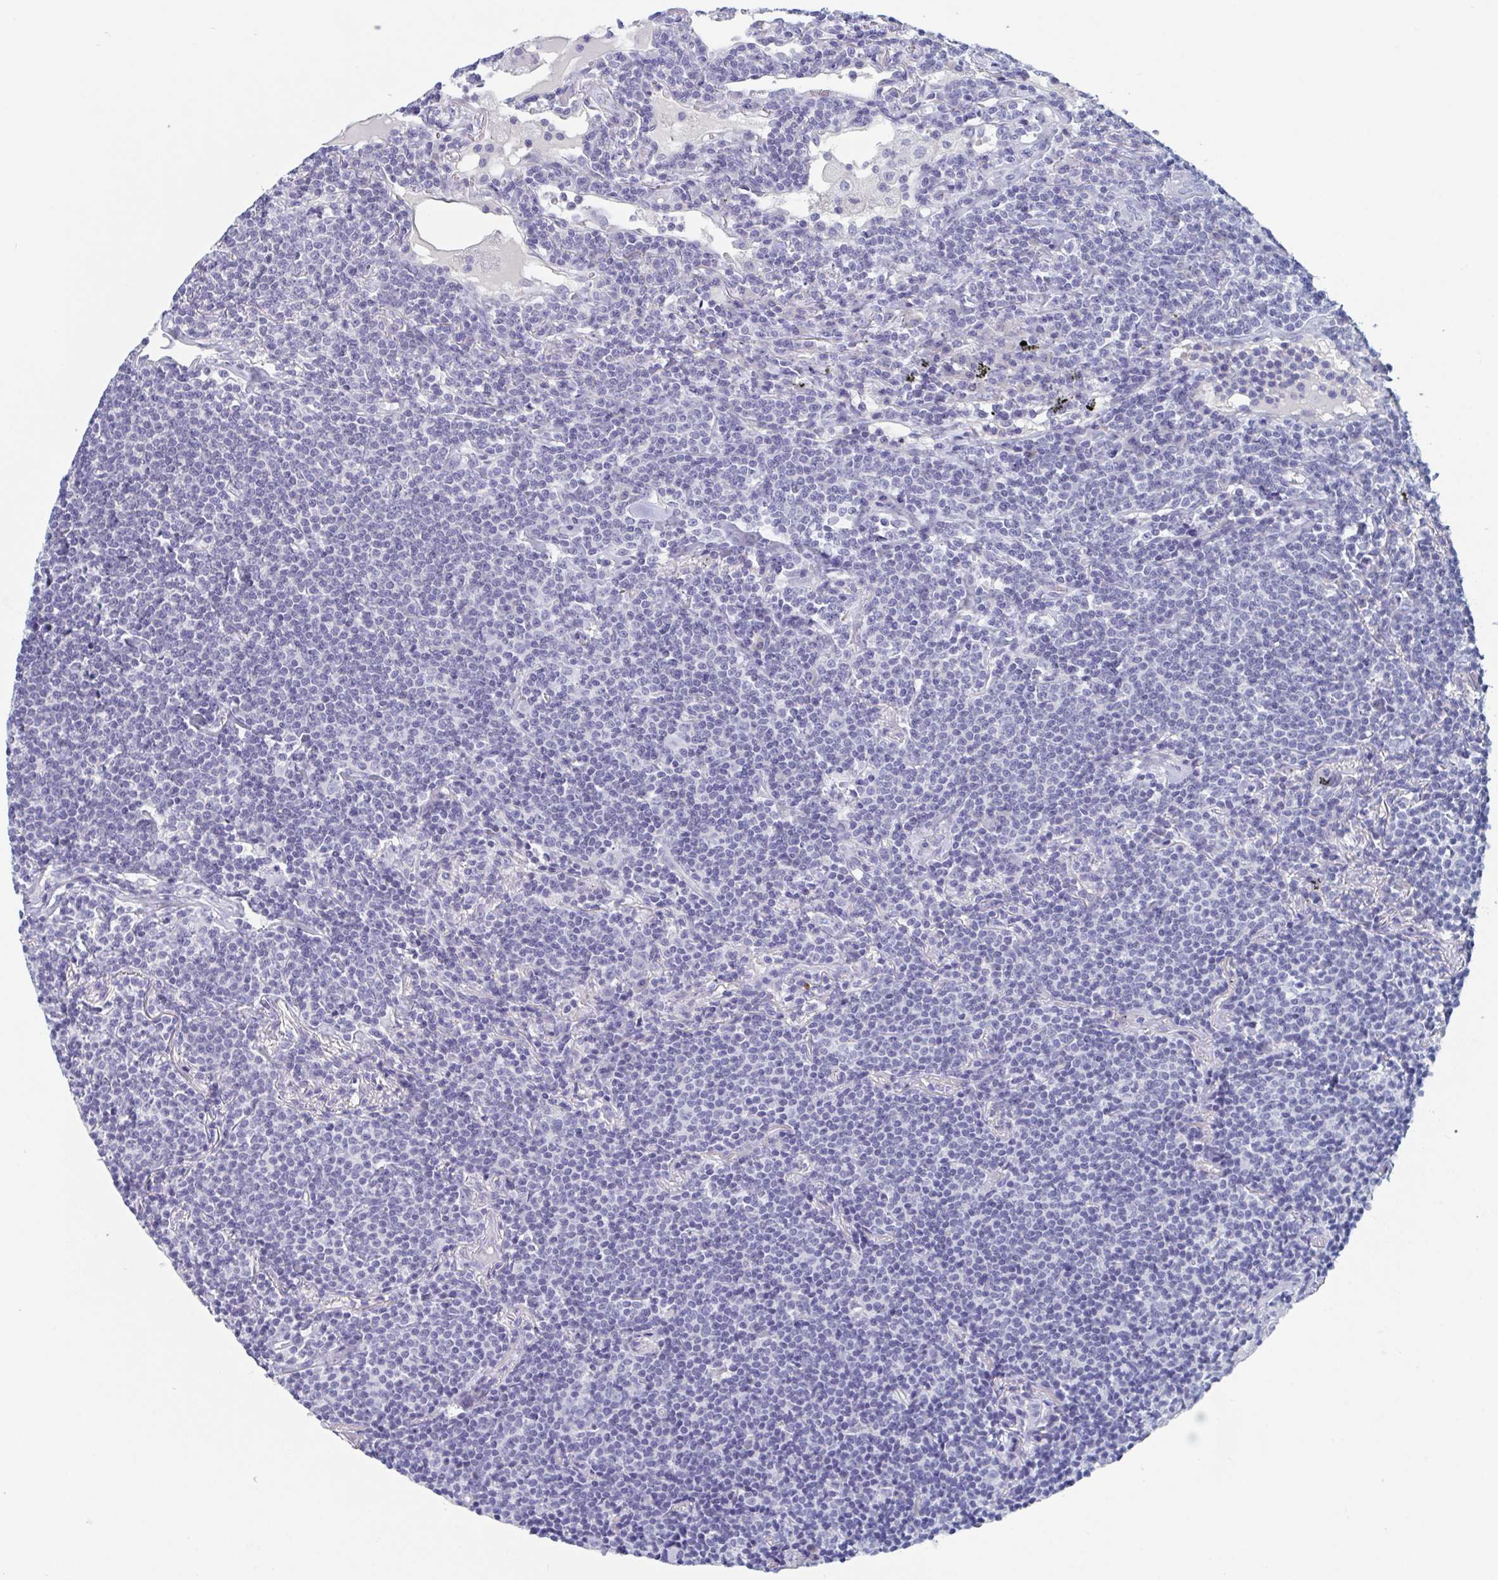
{"staining": {"intensity": "negative", "quantity": "none", "location": "none"}, "tissue": "lymphoma", "cell_type": "Tumor cells", "image_type": "cancer", "snomed": [{"axis": "morphology", "description": "Malignant lymphoma, non-Hodgkin's type, Low grade"}, {"axis": "topography", "description": "Lung"}], "caption": "Tumor cells are negative for protein expression in human lymphoma.", "gene": "DPEP3", "patient": {"sex": "female", "age": 71}}